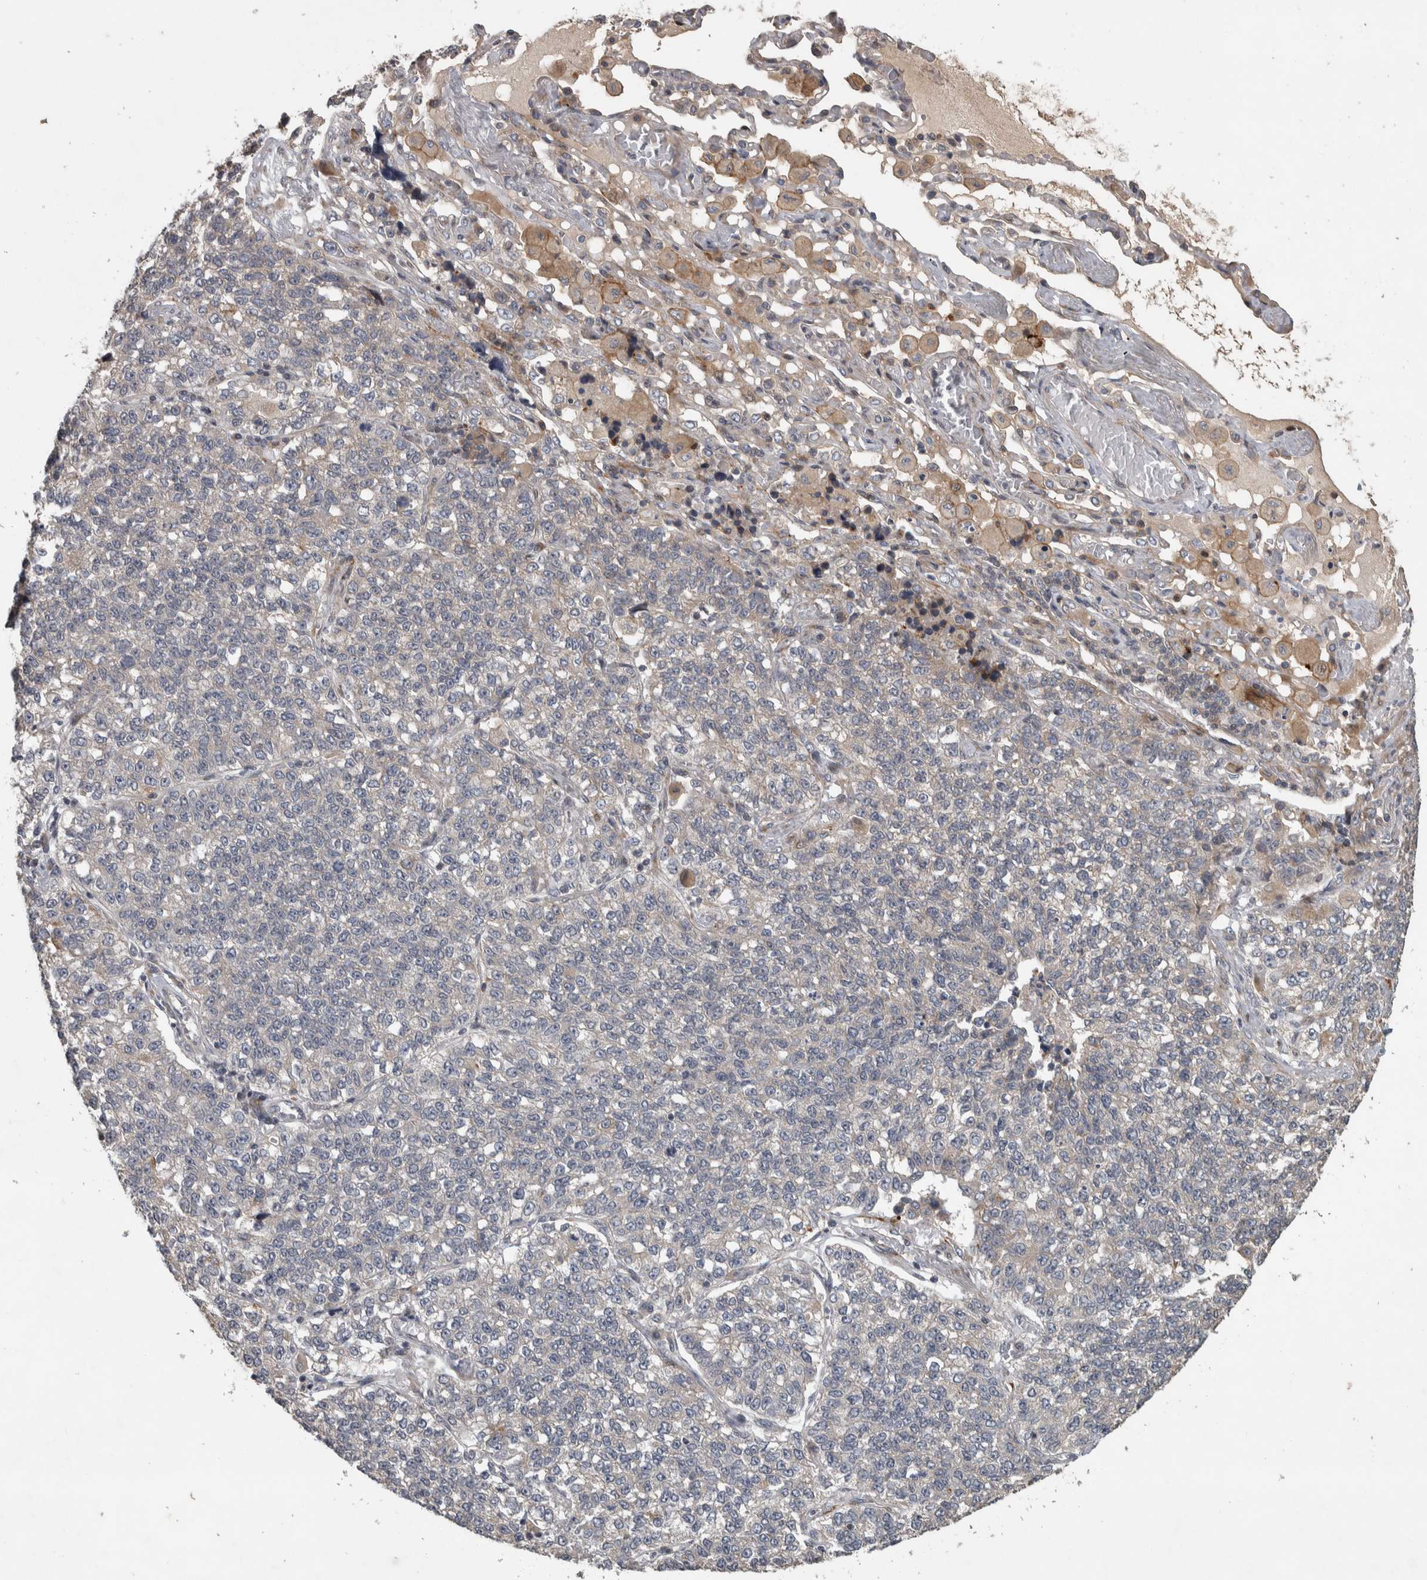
{"staining": {"intensity": "weak", "quantity": "<25%", "location": "cytoplasmic/membranous"}, "tissue": "lung cancer", "cell_type": "Tumor cells", "image_type": "cancer", "snomed": [{"axis": "morphology", "description": "Adenocarcinoma, NOS"}, {"axis": "topography", "description": "Lung"}], "caption": "An immunohistochemistry (IHC) image of adenocarcinoma (lung) is shown. There is no staining in tumor cells of adenocarcinoma (lung).", "gene": "ERAL1", "patient": {"sex": "male", "age": 49}}